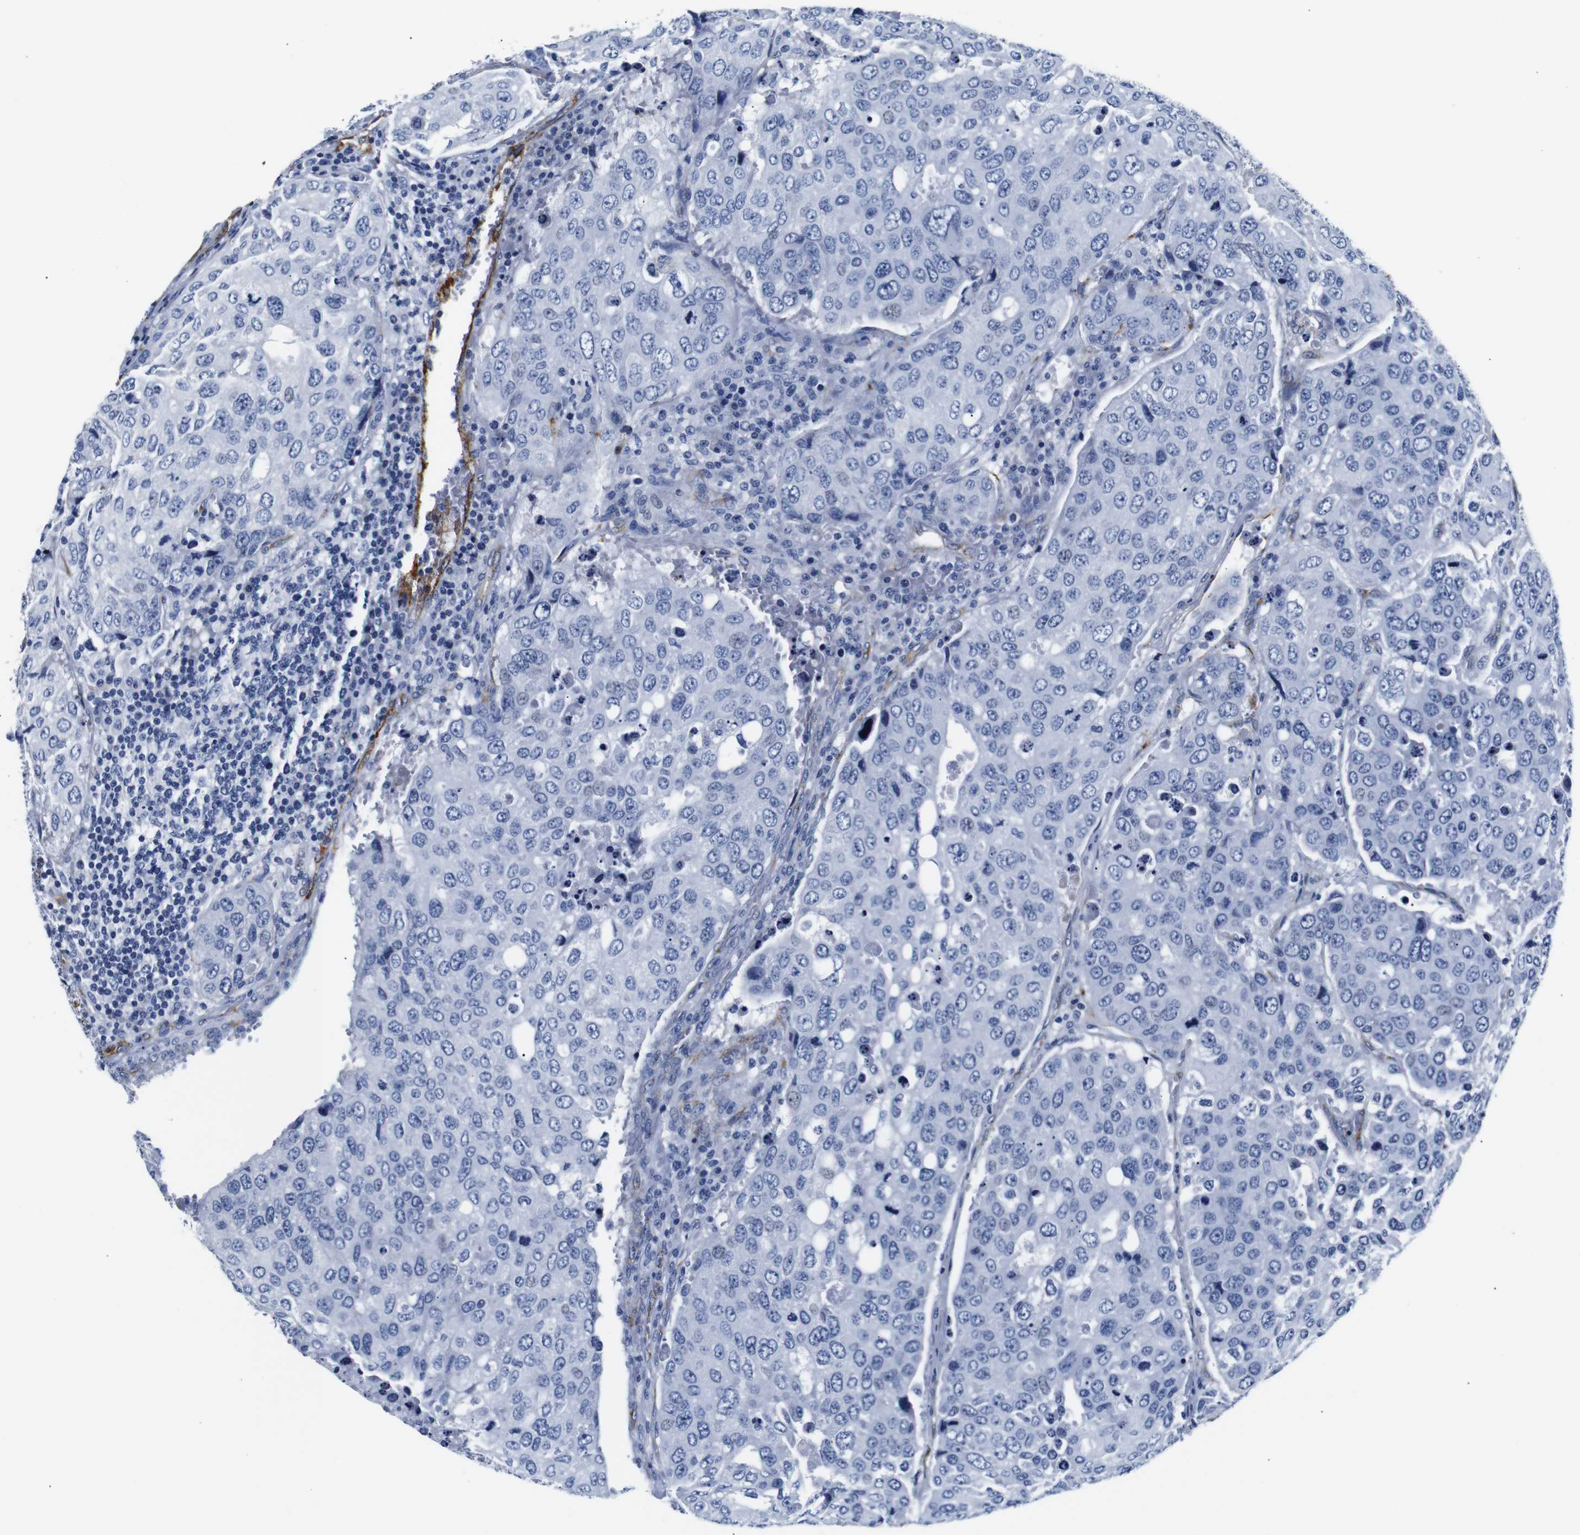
{"staining": {"intensity": "negative", "quantity": "none", "location": "none"}, "tissue": "urothelial cancer", "cell_type": "Tumor cells", "image_type": "cancer", "snomed": [{"axis": "morphology", "description": "Urothelial carcinoma, High grade"}, {"axis": "topography", "description": "Lymph node"}, {"axis": "topography", "description": "Urinary bladder"}], "caption": "The micrograph shows no staining of tumor cells in urothelial carcinoma (high-grade). (DAB (3,3'-diaminobenzidine) IHC, high magnification).", "gene": "MUC4", "patient": {"sex": "male", "age": 51}}